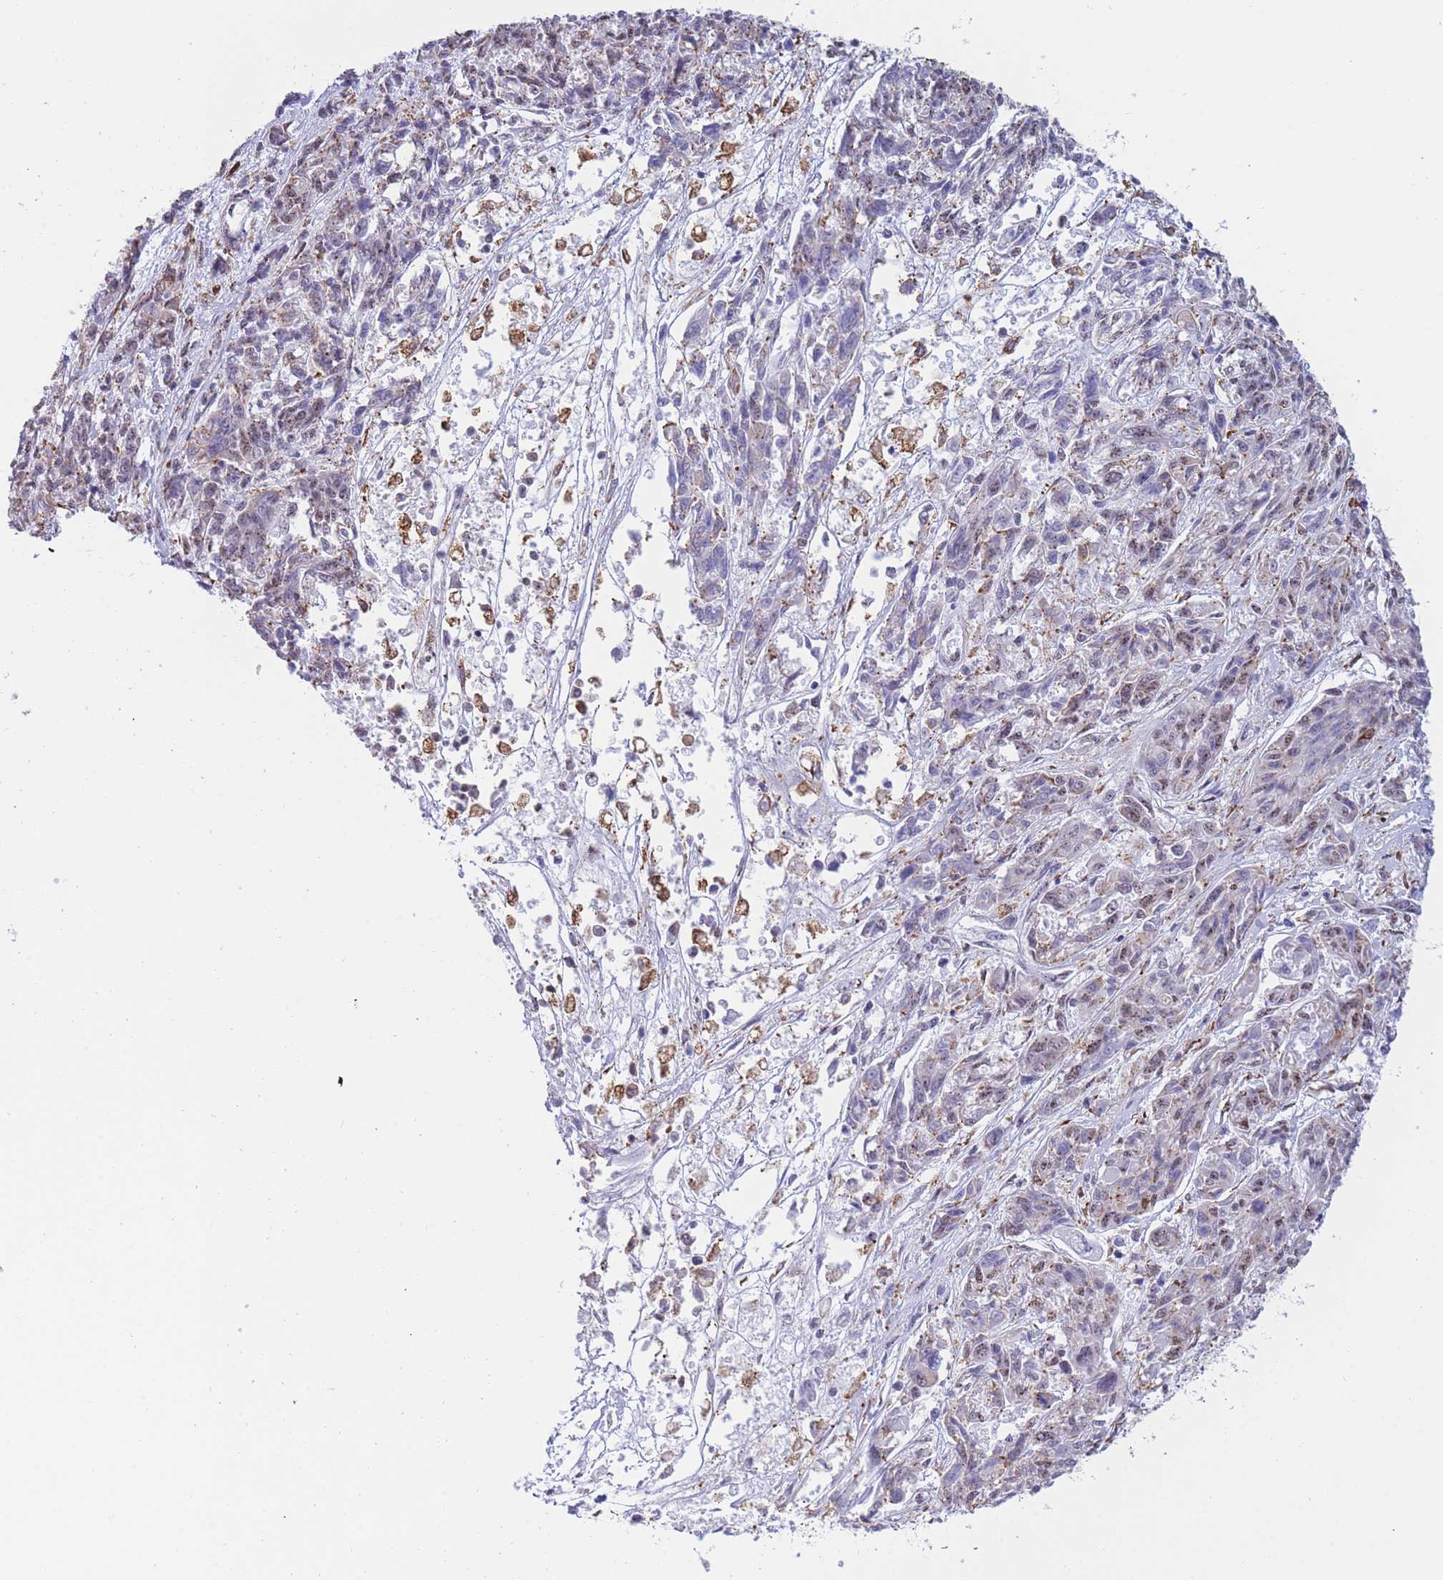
{"staining": {"intensity": "weak", "quantity": "<25%", "location": "cytoplasmic/membranous,nuclear"}, "tissue": "melanoma", "cell_type": "Tumor cells", "image_type": "cancer", "snomed": [{"axis": "morphology", "description": "Malignant melanoma, NOS"}, {"axis": "topography", "description": "Skin"}], "caption": "Human malignant melanoma stained for a protein using immunohistochemistry demonstrates no staining in tumor cells.", "gene": "FAM153A", "patient": {"sex": "male", "age": 53}}